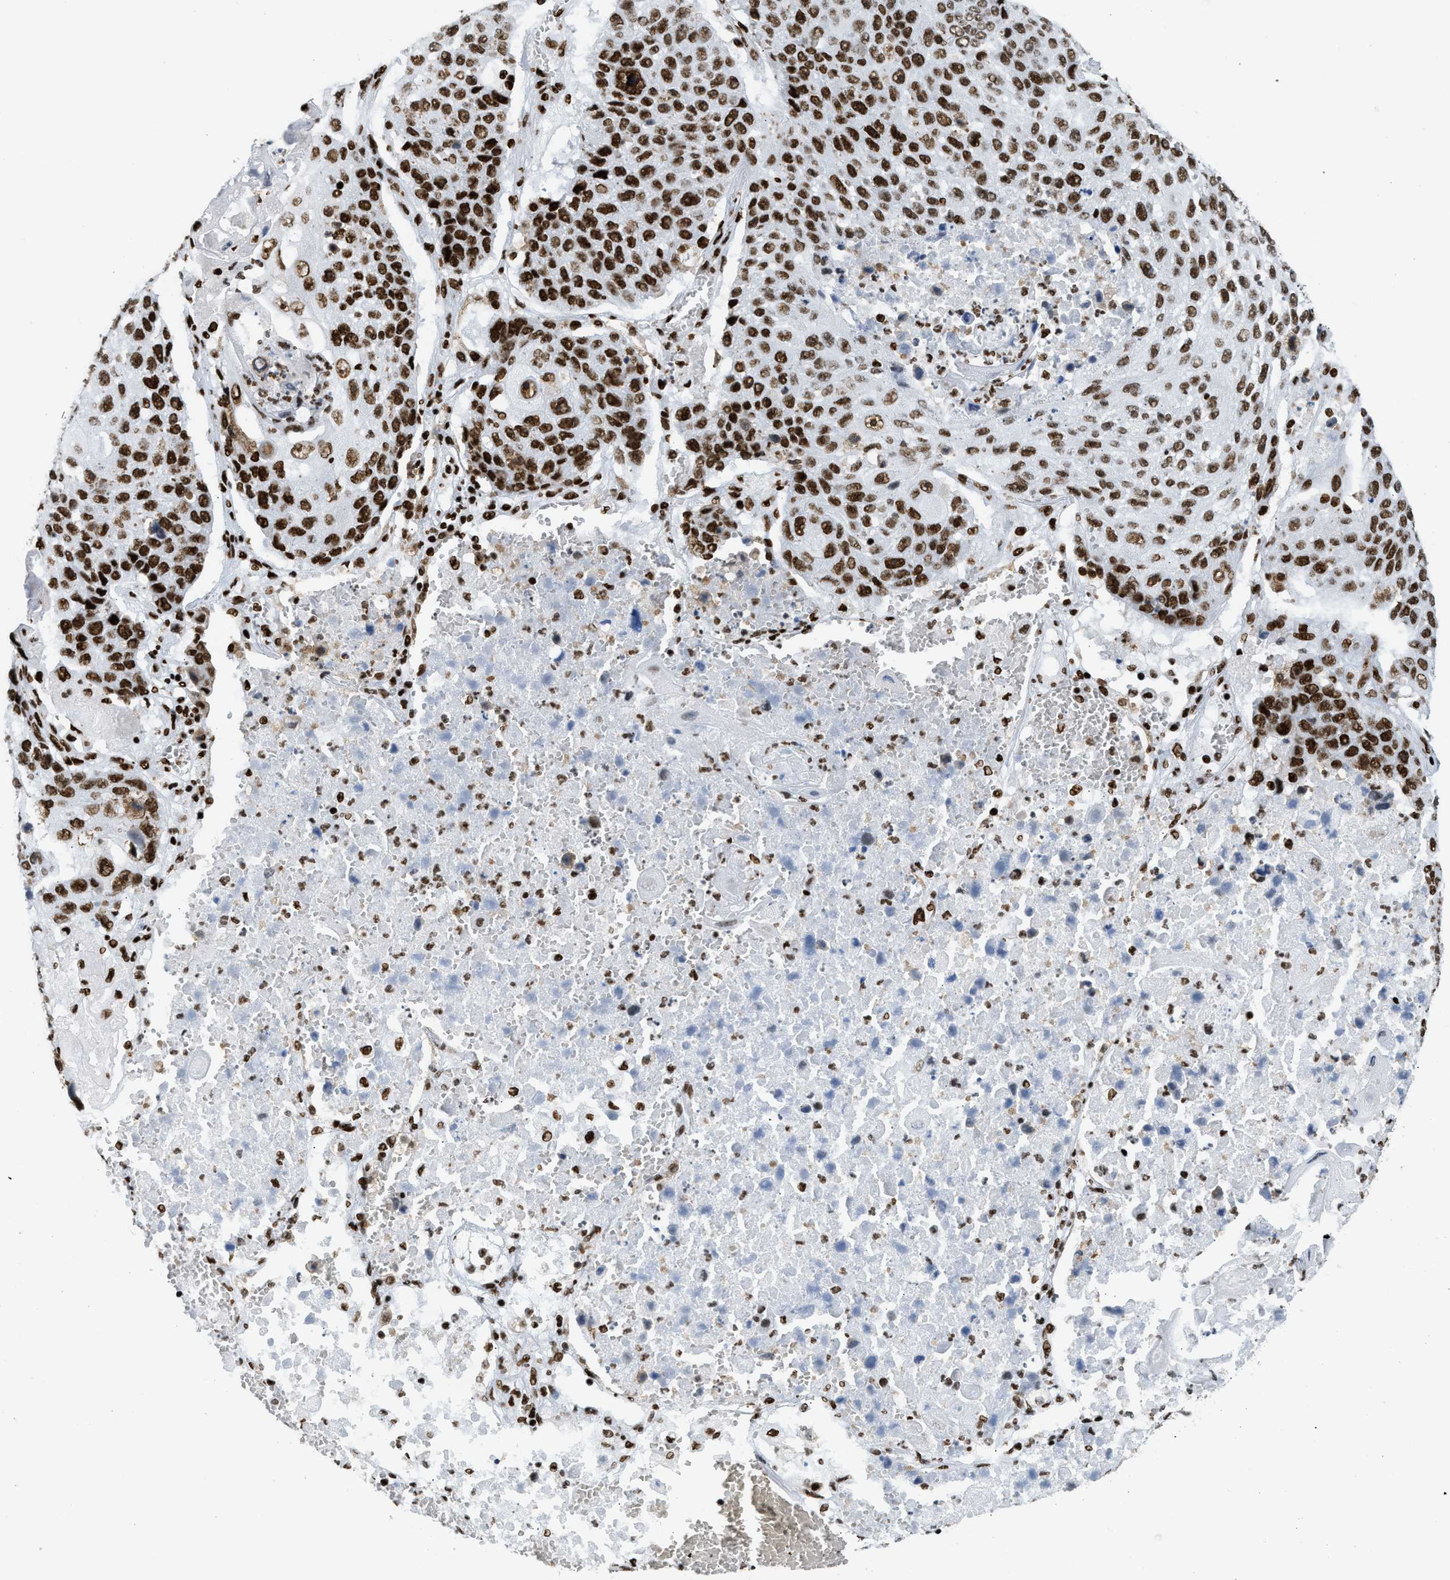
{"staining": {"intensity": "strong", "quantity": ">75%", "location": "nuclear"}, "tissue": "lung cancer", "cell_type": "Tumor cells", "image_type": "cancer", "snomed": [{"axis": "morphology", "description": "Squamous cell carcinoma, NOS"}, {"axis": "topography", "description": "Lung"}], "caption": "Tumor cells display high levels of strong nuclear staining in approximately >75% of cells in human squamous cell carcinoma (lung).", "gene": "PIF1", "patient": {"sex": "male", "age": 61}}